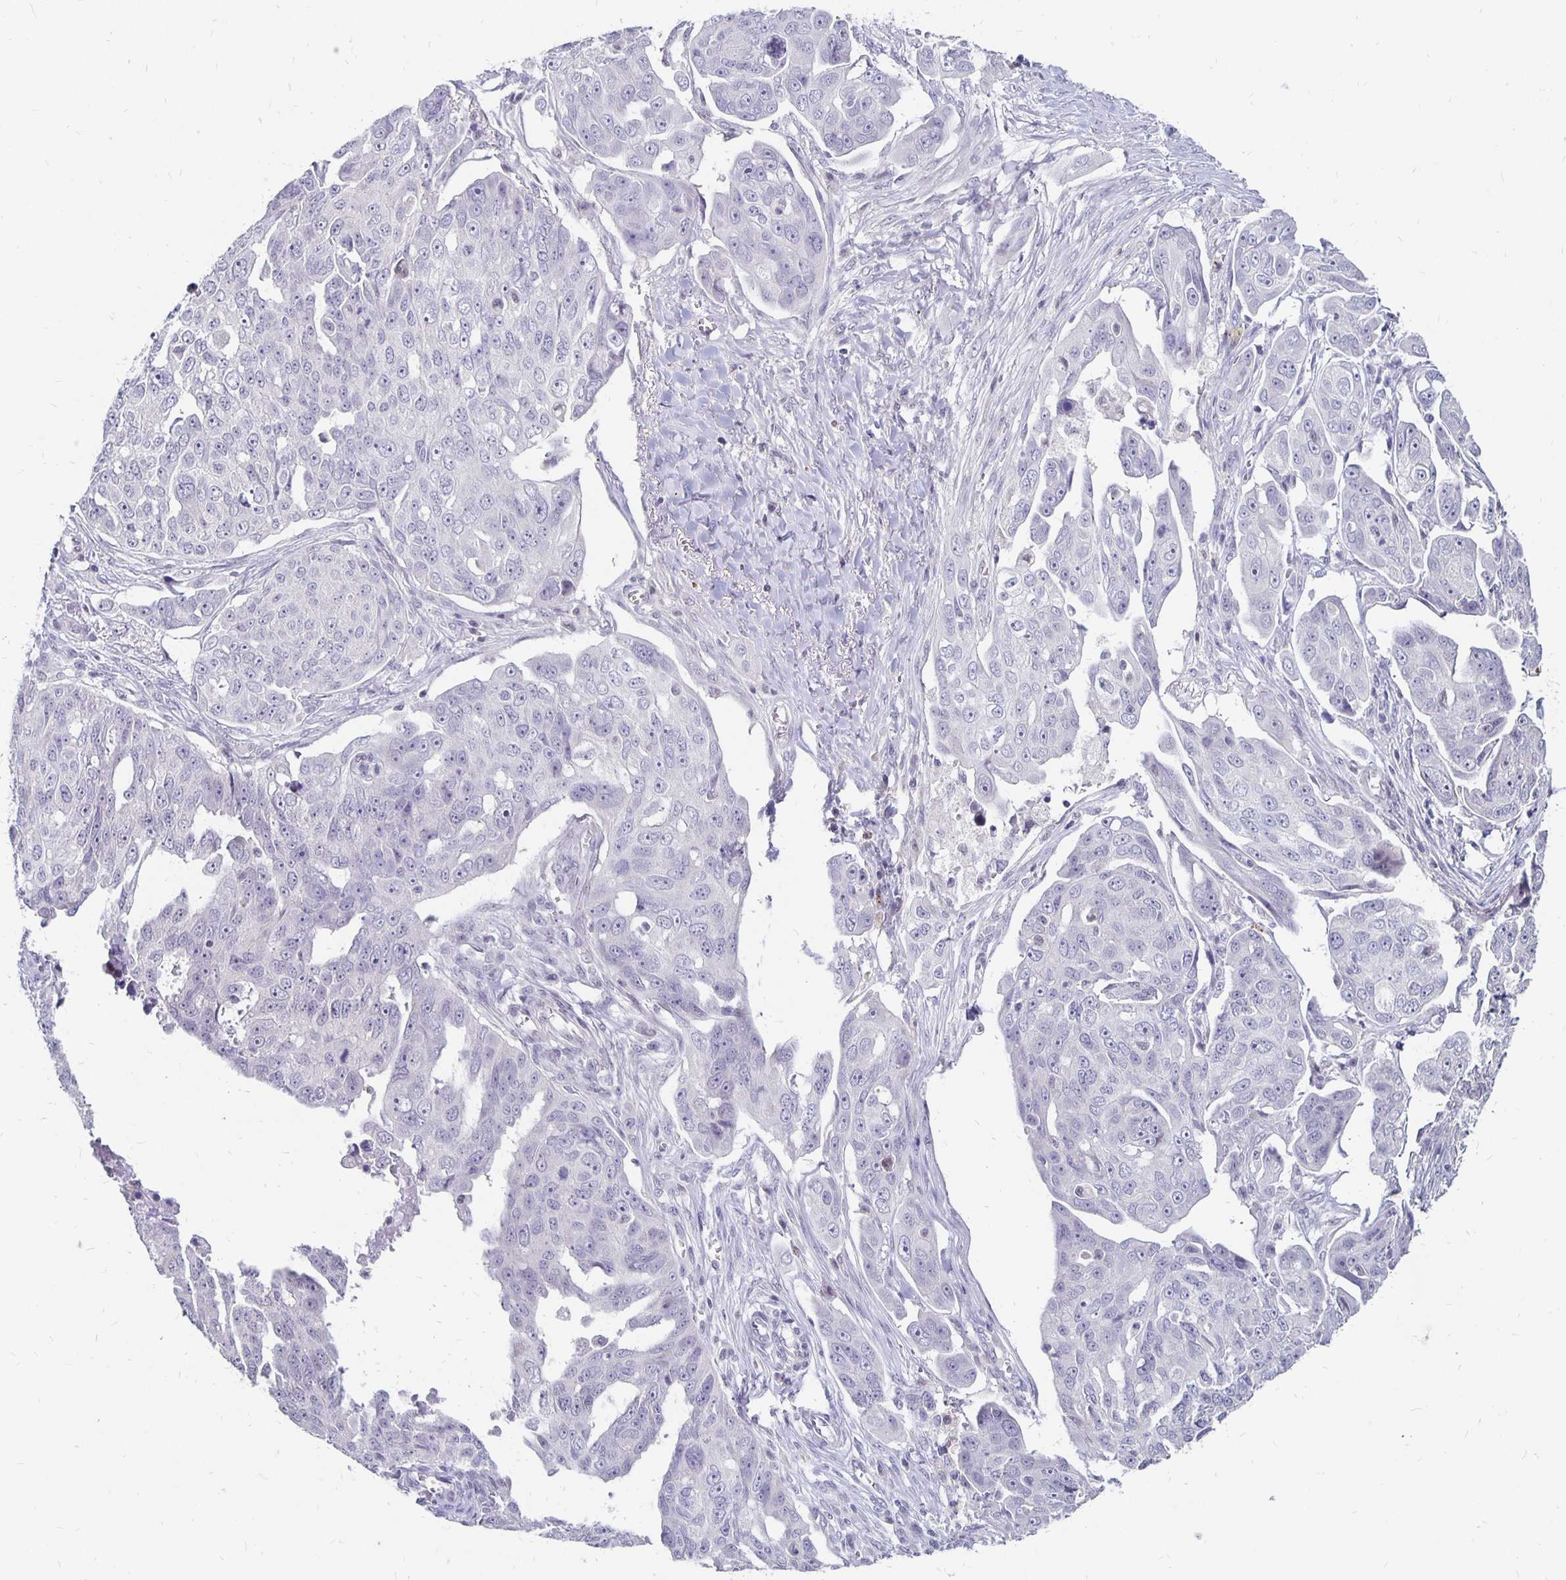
{"staining": {"intensity": "negative", "quantity": "none", "location": "none"}, "tissue": "ovarian cancer", "cell_type": "Tumor cells", "image_type": "cancer", "snomed": [{"axis": "morphology", "description": "Carcinoma, endometroid"}, {"axis": "topography", "description": "Ovary"}], "caption": "Image shows no significant protein expression in tumor cells of ovarian cancer. (DAB immunohistochemistry (IHC) with hematoxylin counter stain).", "gene": "ATOSB", "patient": {"sex": "female", "age": 70}}